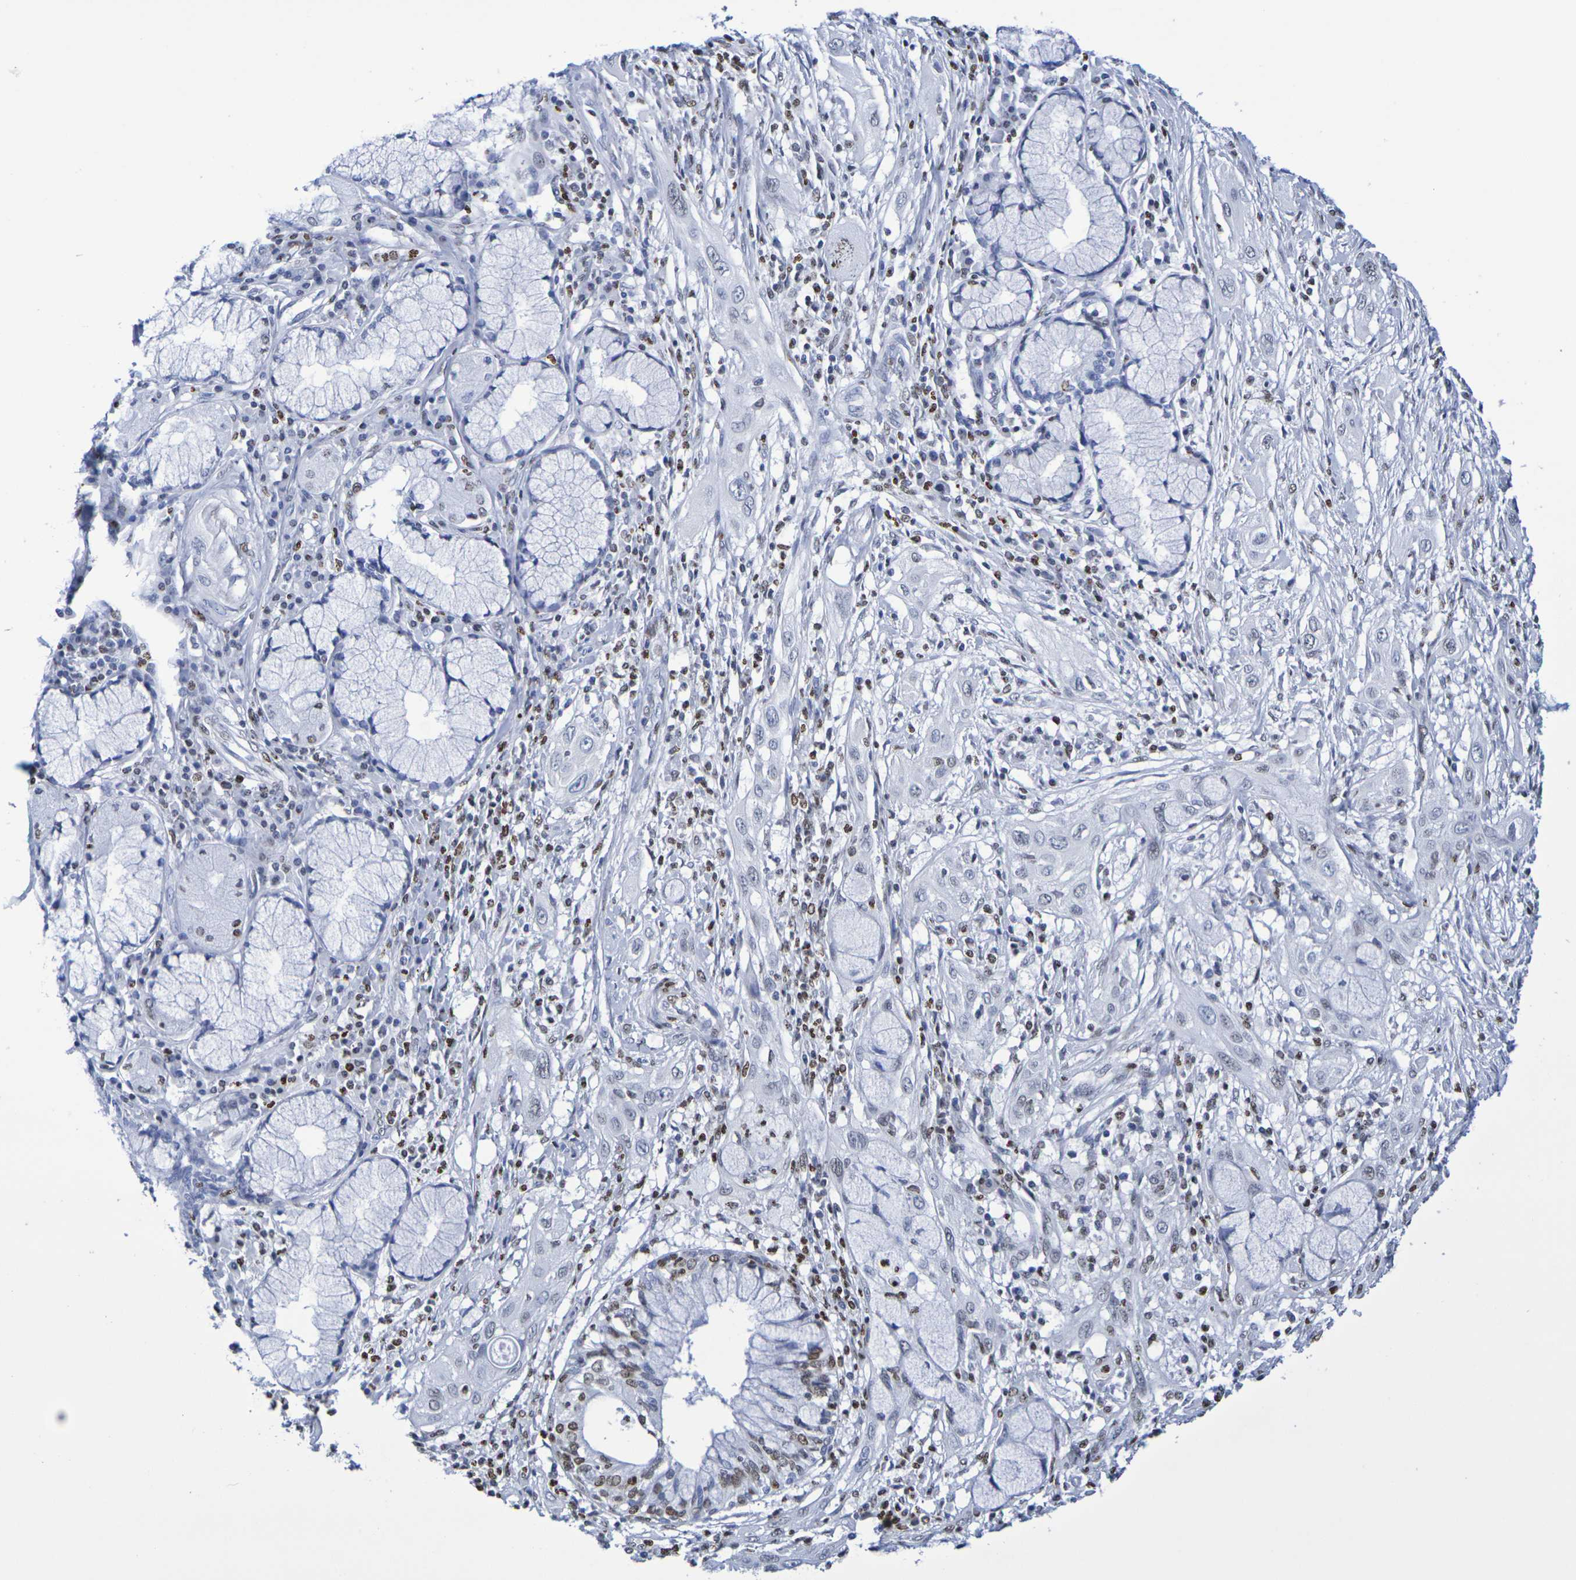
{"staining": {"intensity": "negative", "quantity": "none", "location": "none"}, "tissue": "lung cancer", "cell_type": "Tumor cells", "image_type": "cancer", "snomed": [{"axis": "morphology", "description": "Squamous cell carcinoma, NOS"}, {"axis": "topography", "description": "Lung"}], "caption": "This is an immunohistochemistry histopathology image of human squamous cell carcinoma (lung). There is no staining in tumor cells.", "gene": "H1-5", "patient": {"sex": "female", "age": 47}}